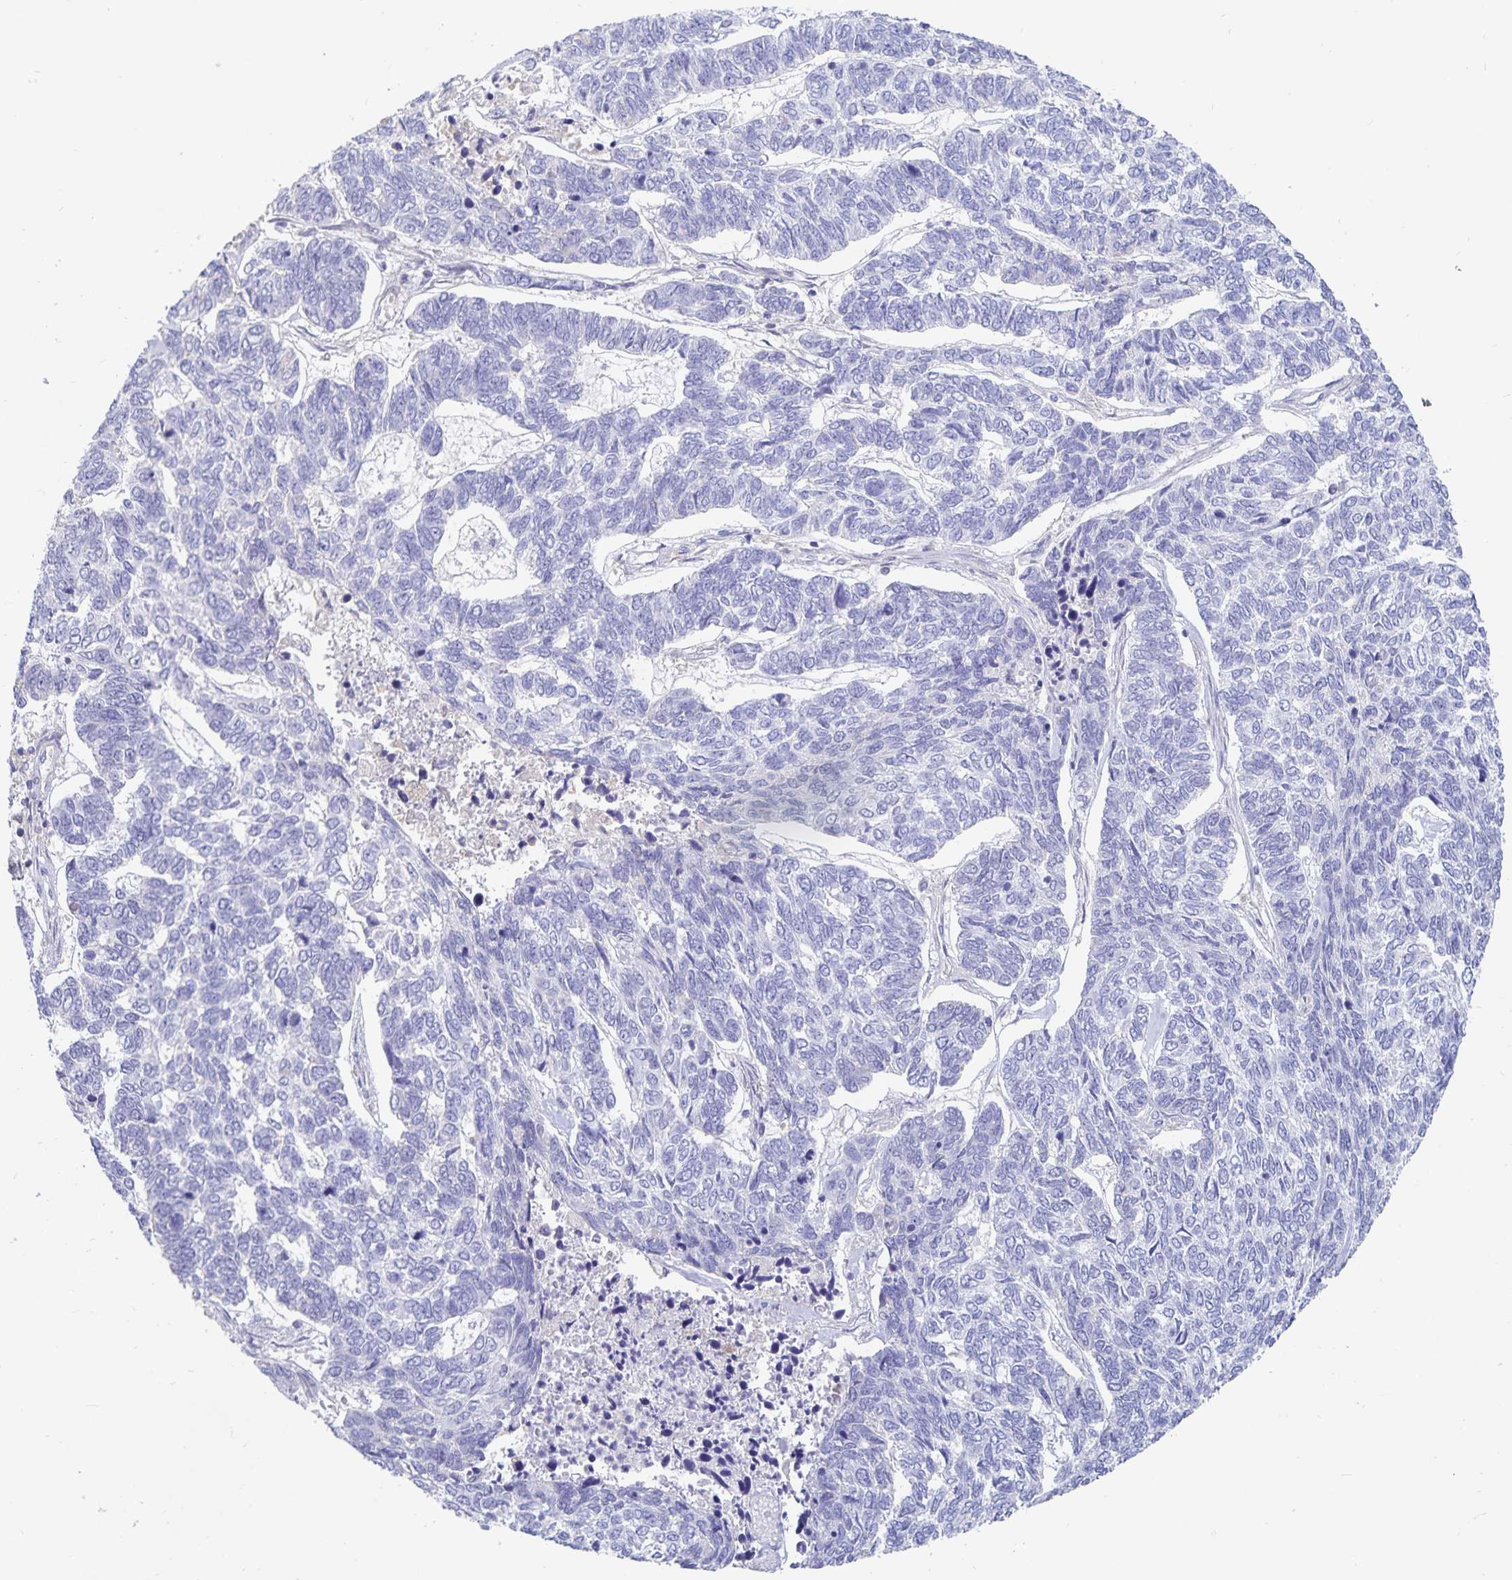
{"staining": {"intensity": "negative", "quantity": "none", "location": "none"}, "tissue": "skin cancer", "cell_type": "Tumor cells", "image_type": "cancer", "snomed": [{"axis": "morphology", "description": "Basal cell carcinoma"}, {"axis": "topography", "description": "Skin"}], "caption": "Tumor cells are negative for protein expression in human skin cancer (basal cell carcinoma). The staining was performed using DAB (3,3'-diaminobenzidine) to visualize the protein expression in brown, while the nuclei were stained in blue with hematoxylin (Magnification: 20x).", "gene": "PKHD1", "patient": {"sex": "female", "age": 65}}